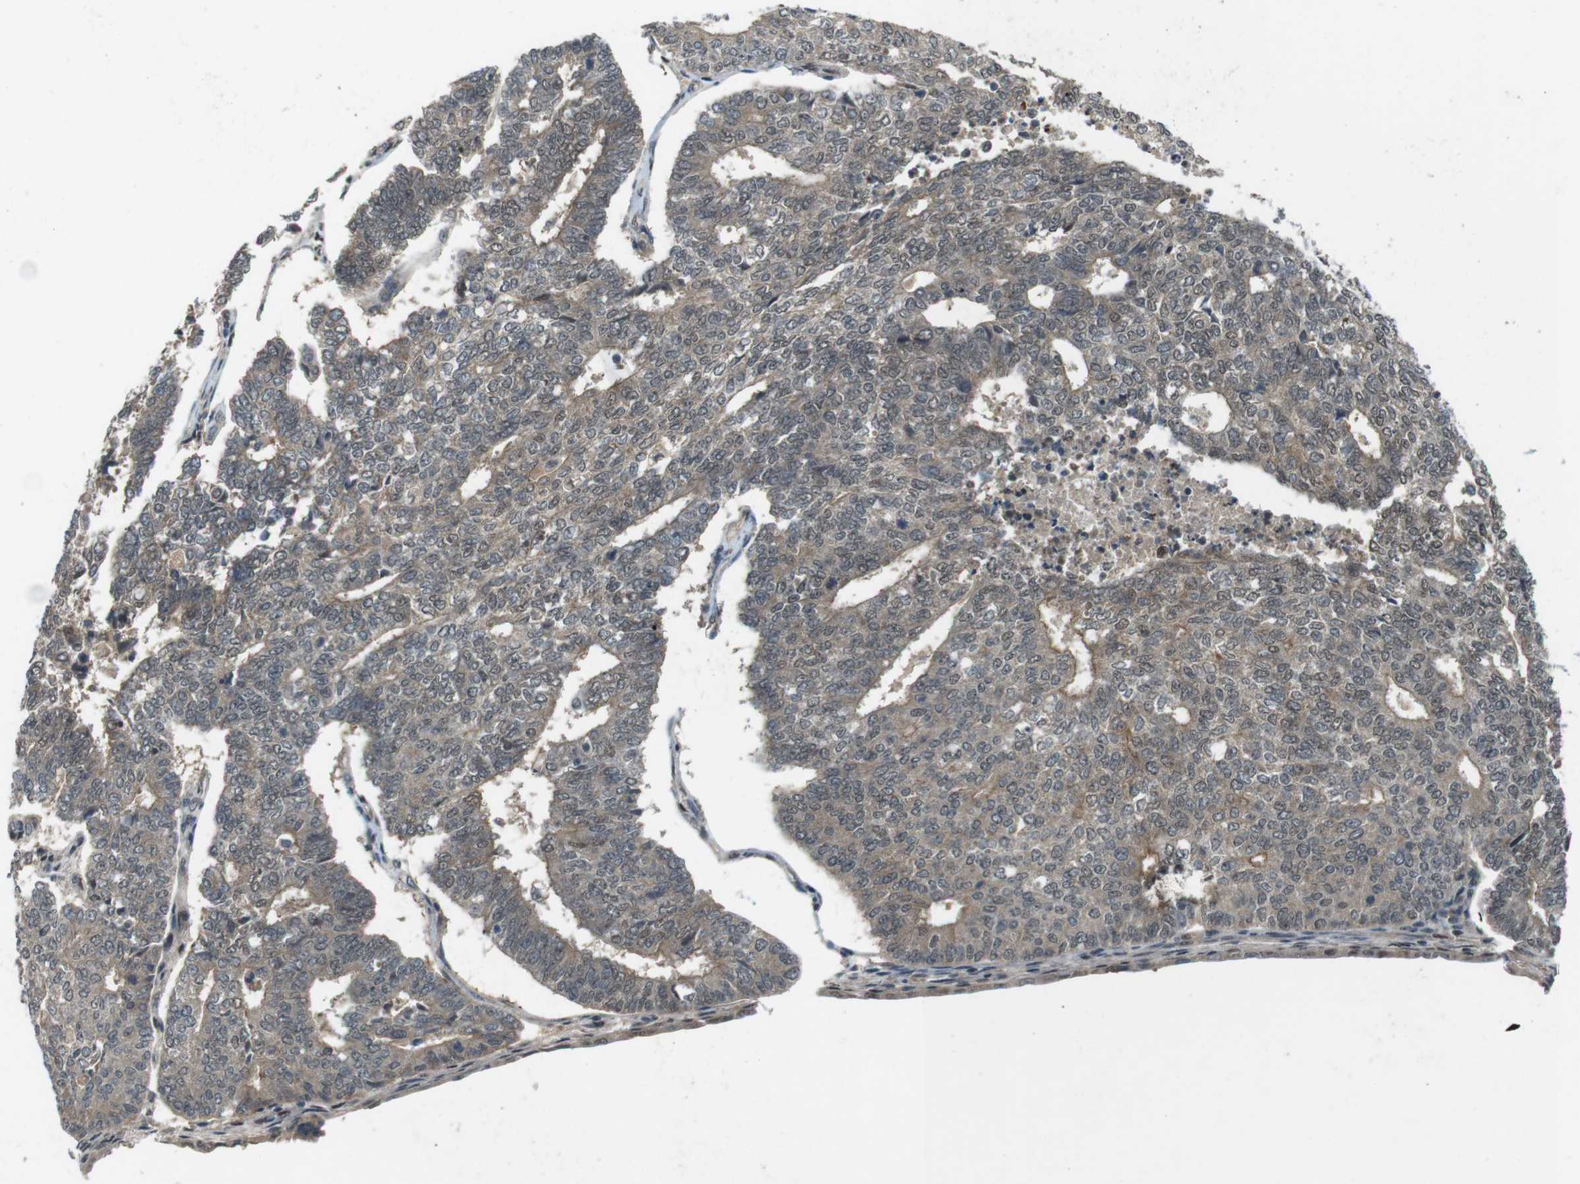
{"staining": {"intensity": "weak", "quantity": ">75%", "location": "cytoplasmic/membranous"}, "tissue": "endometrial cancer", "cell_type": "Tumor cells", "image_type": "cancer", "snomed": [{"axis": "morphology", "description": "Adenocarcinoma, NOS"}, {"axis": "topography", "description": "Endometrium"}], "caption": "Tumor cells show weak cytoplasmic/membranous staining in approximately >75% of cells in adenocarcinoma (endometrial). Immunohistochemistry (ihc) stains the protein in brown and the nuclei are stained blue.", "gene": "MAPKAPK5", "patient": {"sex": "female", "age": 70}}